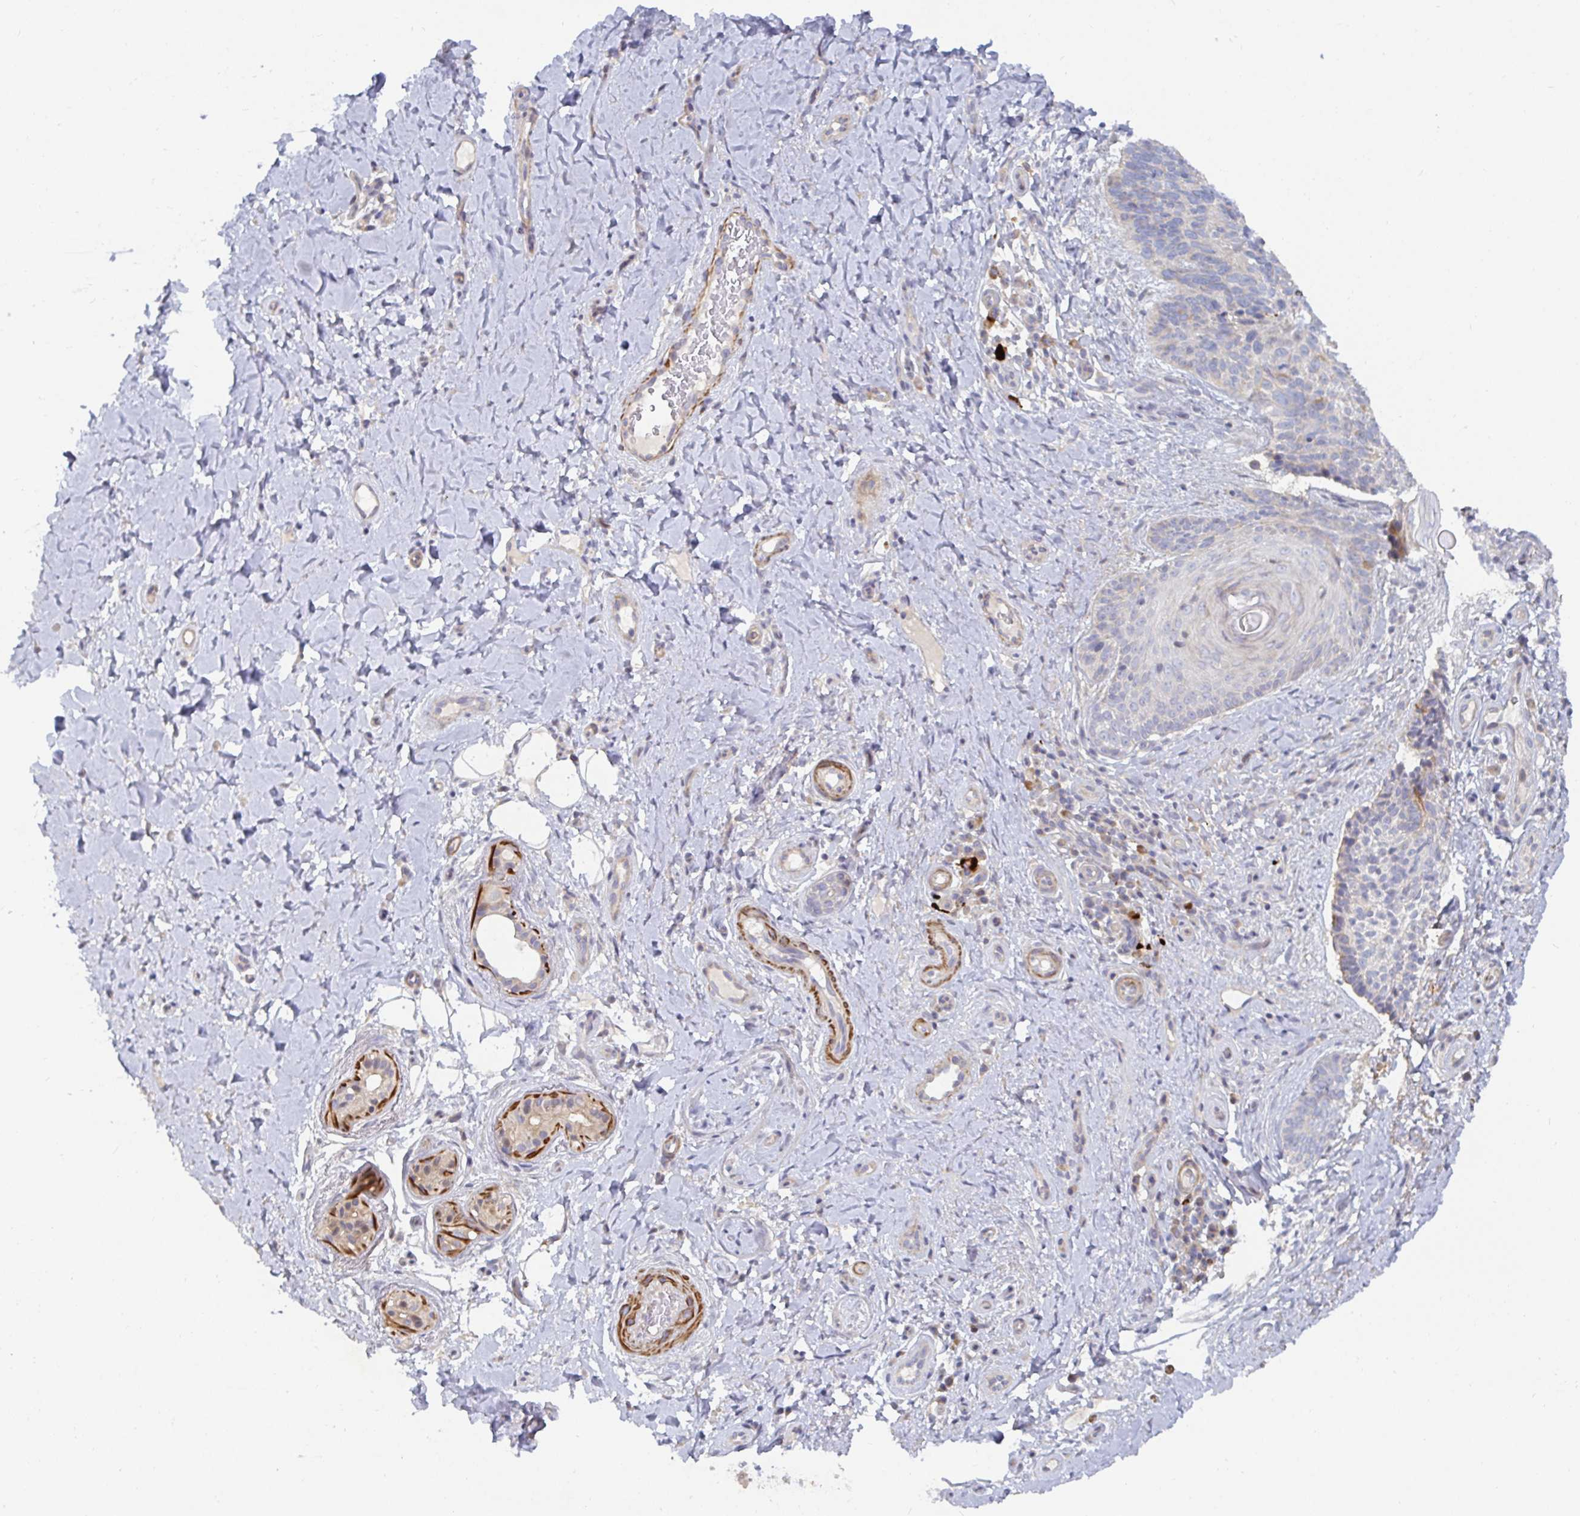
{"staining": {"intensity": "negative", "quantity": "none", "location": "none"}, "tissue": "skin cancer", "cell_type": "Tumor cells", "image_type": "cancer", "snomed": [{"axis": "morphology", "description": "Basal cell carcinoma"}, {"axis": "topography", "description": "Skin"}], "caption": "Skin cancer (basal cell carcinoma) was stained to show a protein in brown. There is no significant expression in tumor cells. (Immunohistochemistry, brightfield microscopy, high magnification).", "gene": "SSH2", "patient": {"sex": "male", "age": 89}}